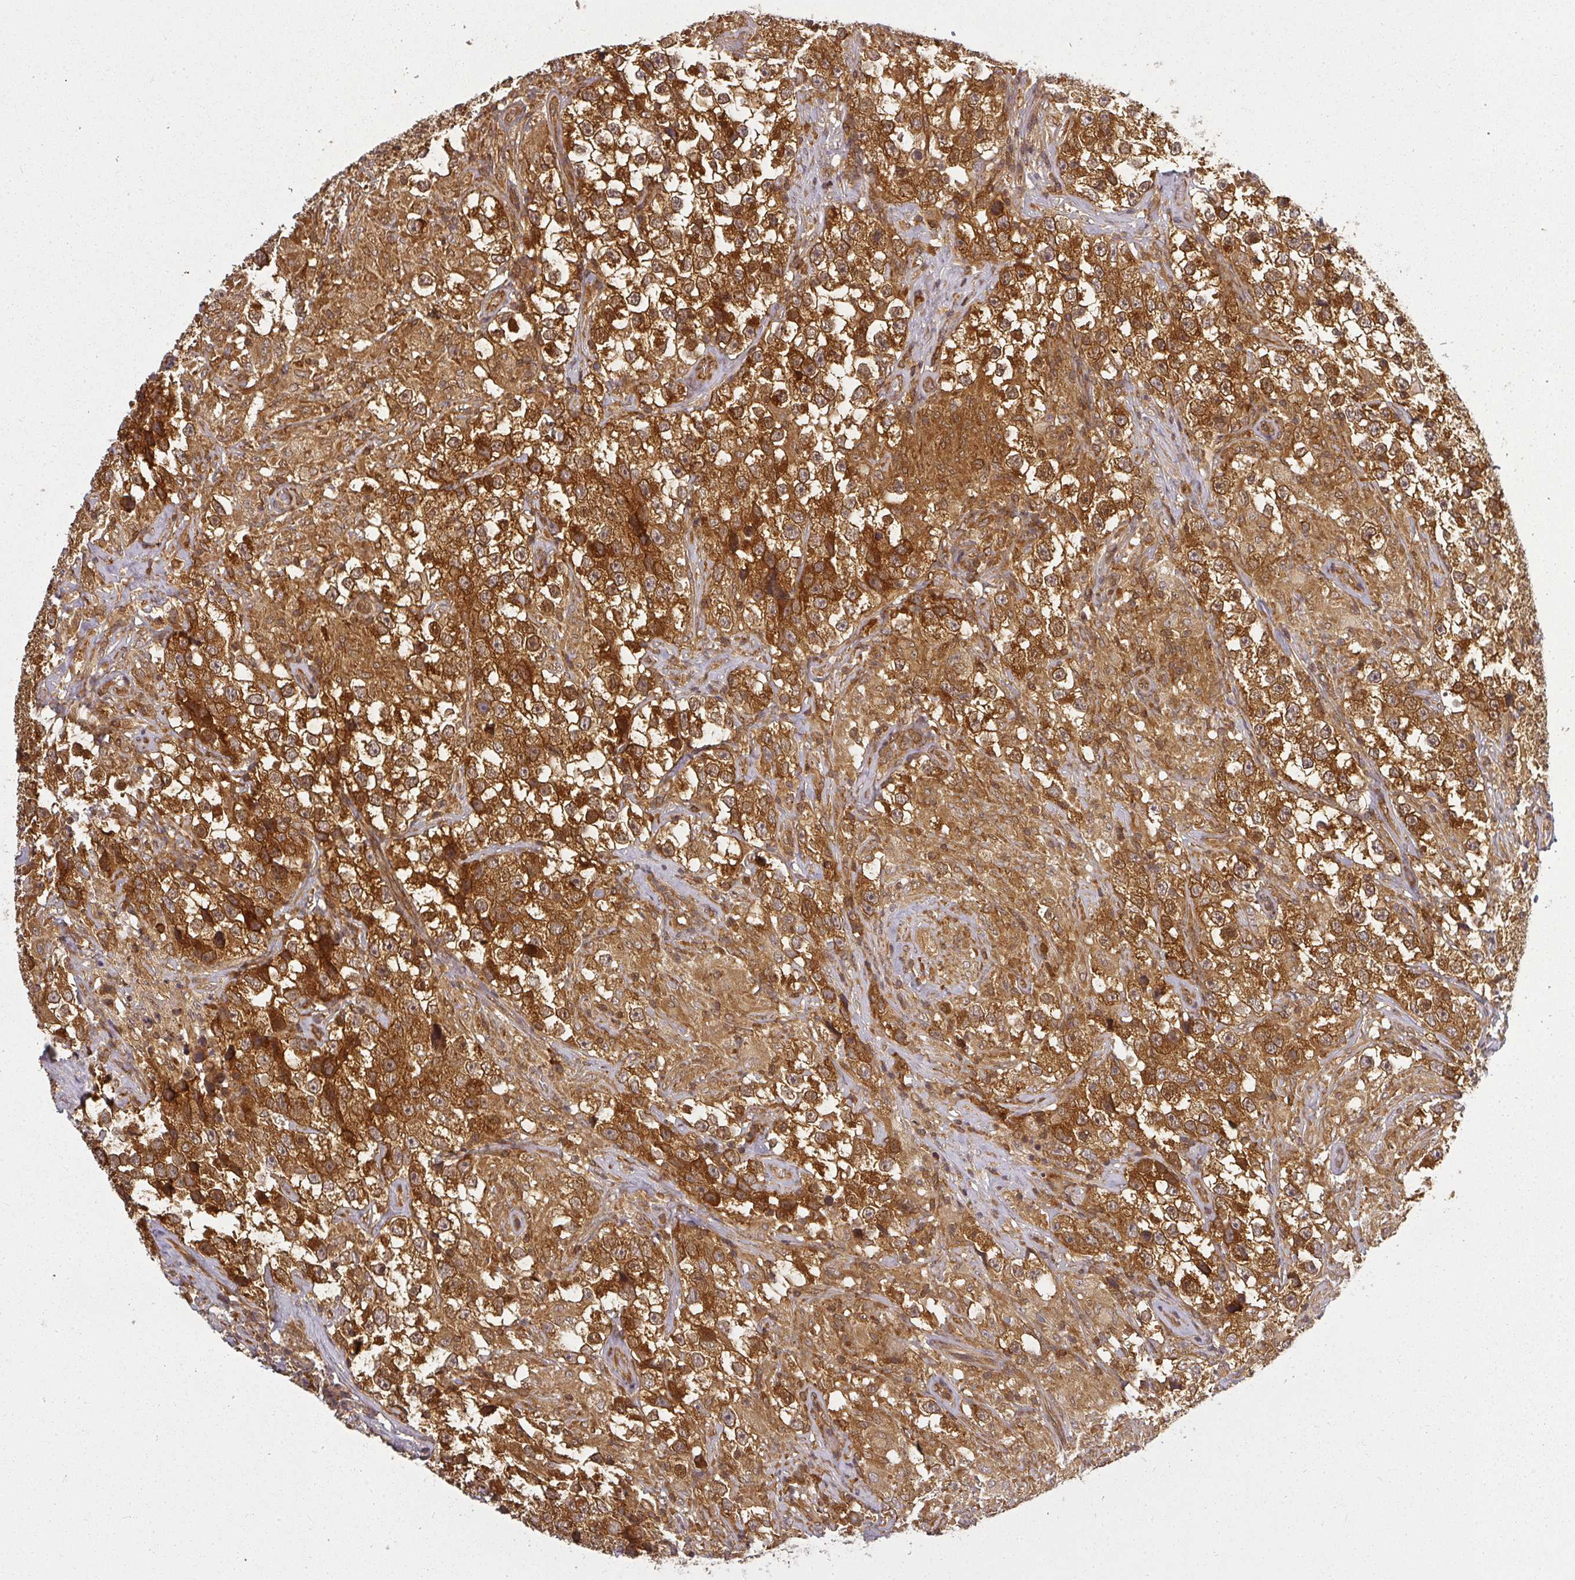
{"staining": {"intensity": "strong", "quantity": ">75%", "location": "cytoplasmic/membranous"}, "tissue": "testis cancer", "cell_type": "Tumor cells", "image_type": "cancer", "snomed": [{"axis": "morphology", "description": "Seminoma, NOS"}, {"axis": "topography", "description": "Testis"}], "caption": "A brown stain labels strong cytoplasmic/membranous staining of a protein in human seminoma (testis) tumor cells.", "gene": "PPP6R3", "patient": {"sex": "male", "age": 46}}